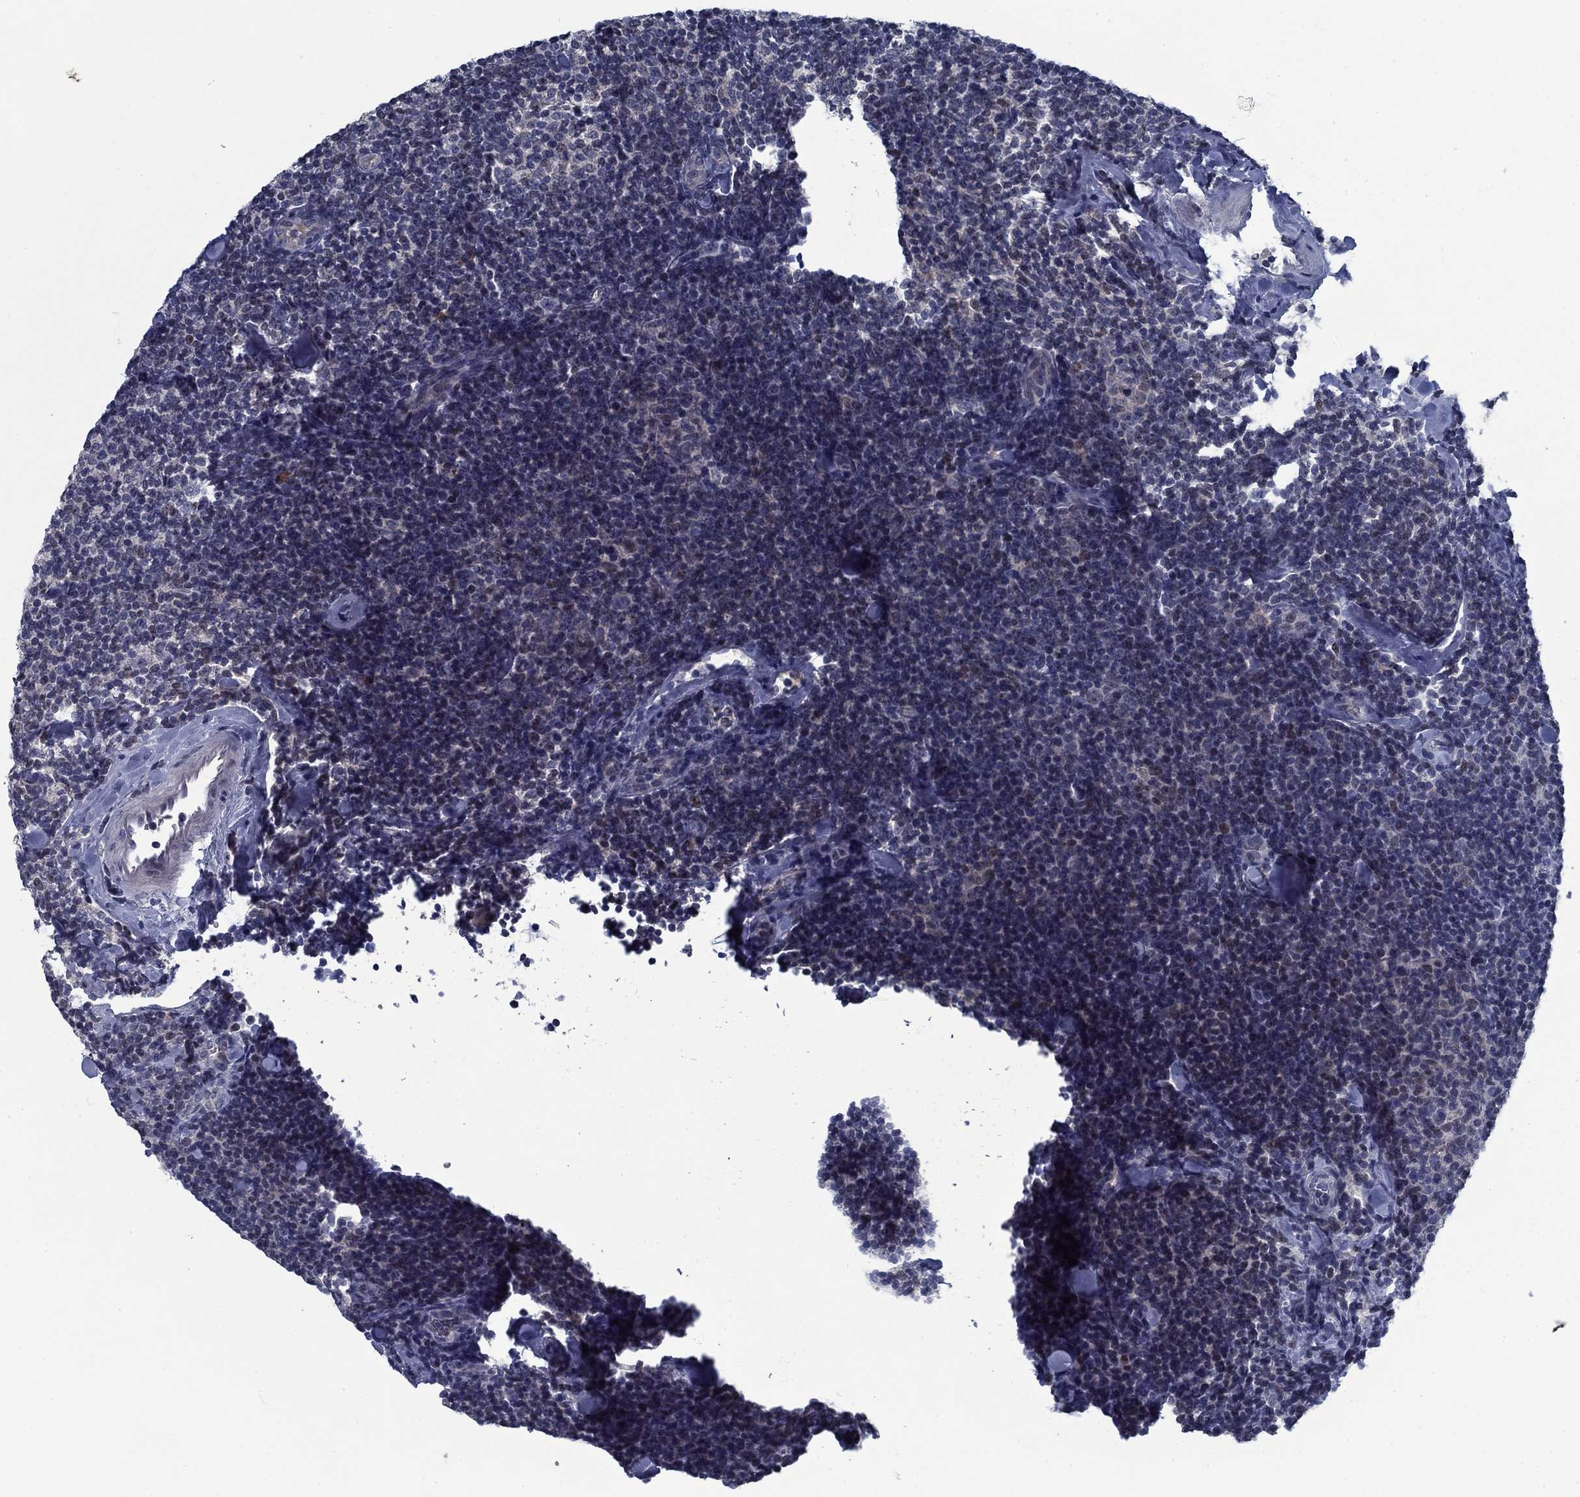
{"staining": {"intensity": "negative", "quantity": "none", "location": "none"}, "tissue": "lymphoma", "cell_type": "Tumor cells", "image_type": "cancer", "snomed": [{"axis": "morphology", "description": "Malignant lymphoma, non-Hodgkin's type, Low grade"}, {"axis": "topography", "description": "Lymph node"}], "caption": "The micrograph displays no significant staining in tumor cells of malignant lymphoma, non-Hodgkin's type (low-grade).", "gene": "PNMA8A", "patient": {"sex": "female", "age": 56}}